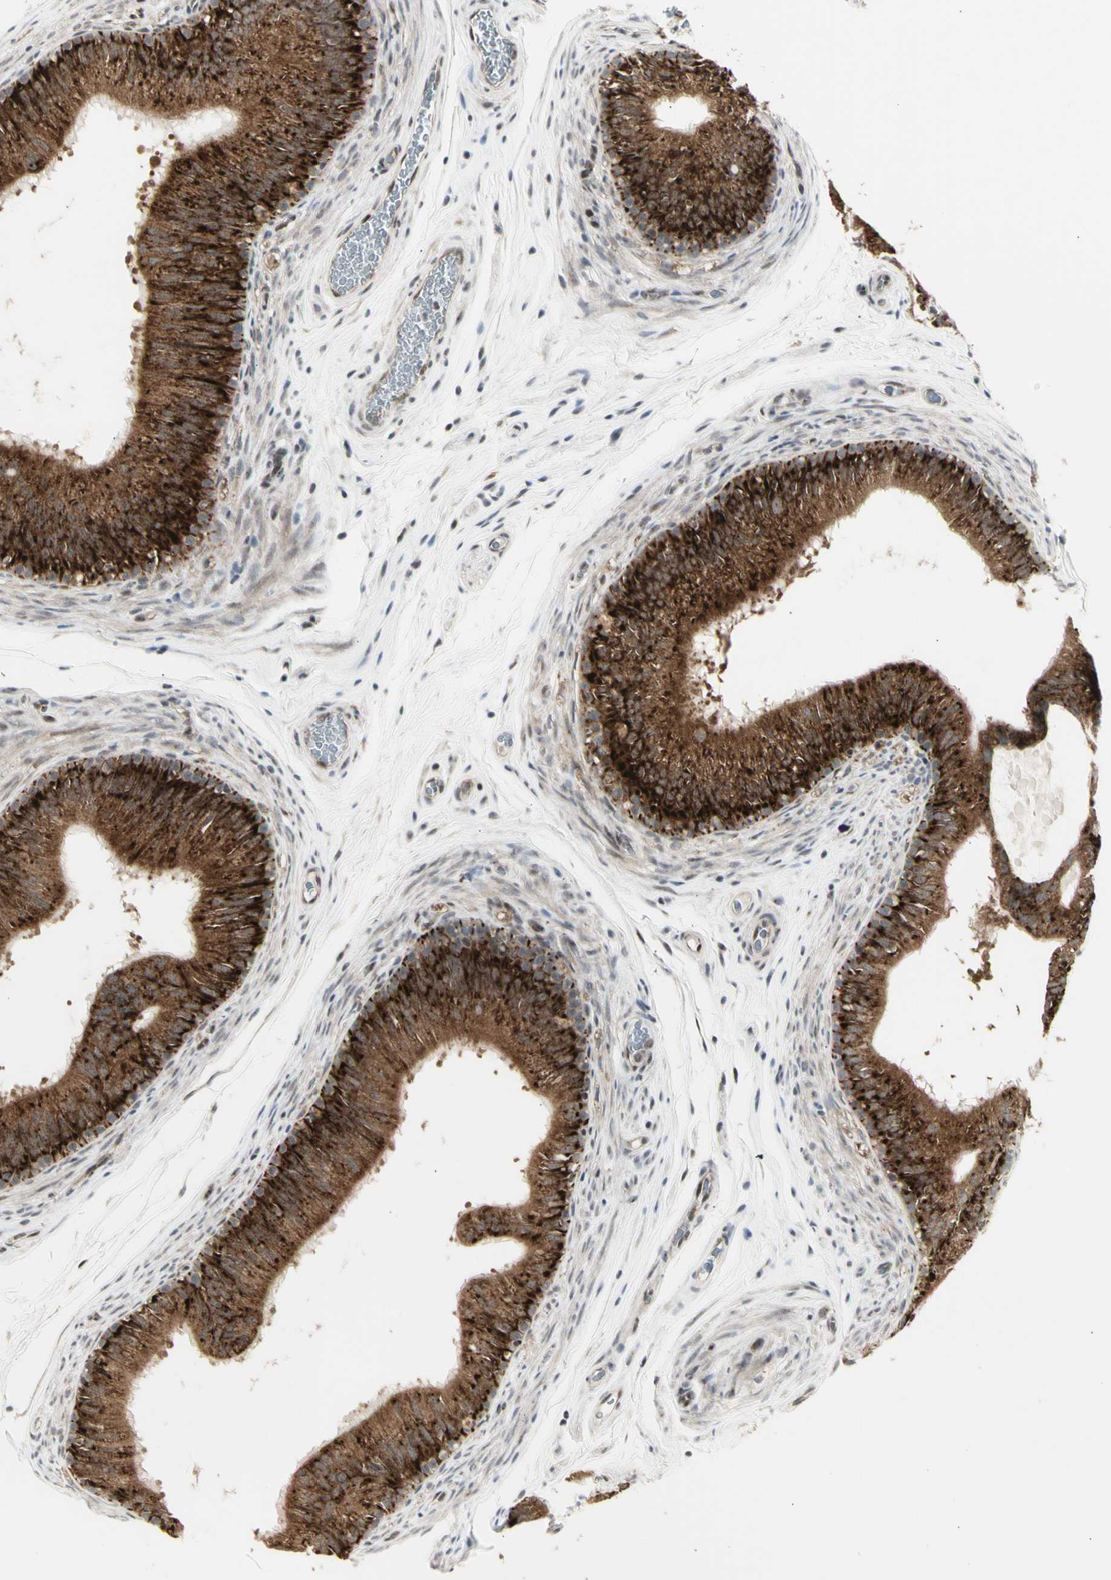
{"staining": {"intensity": "strong", "quantity": ">75%", "location": "cytoplasmic/membranous"}, "tissue": "epididymis", "cell_type": "Glandular cells", "image_type": "normal", "snomed": [{"axis": "morphology", "description": "Normal tissue, NOS"}, {"axis": "topography", "description": "Epididymis"}], "caption": "Immunohistochemistry micrograph of normal epididymis: epididymis stained using immunohistochemistry (IHC) demonstrates high levels of strong protein expression localized specifically in the cytoplasmic/membranous of glandular cells, appearing as a cytoplasmic/membranous brown color.", "gene": "DHRS7B", "patient": {"sex": "male", "age": 36}}